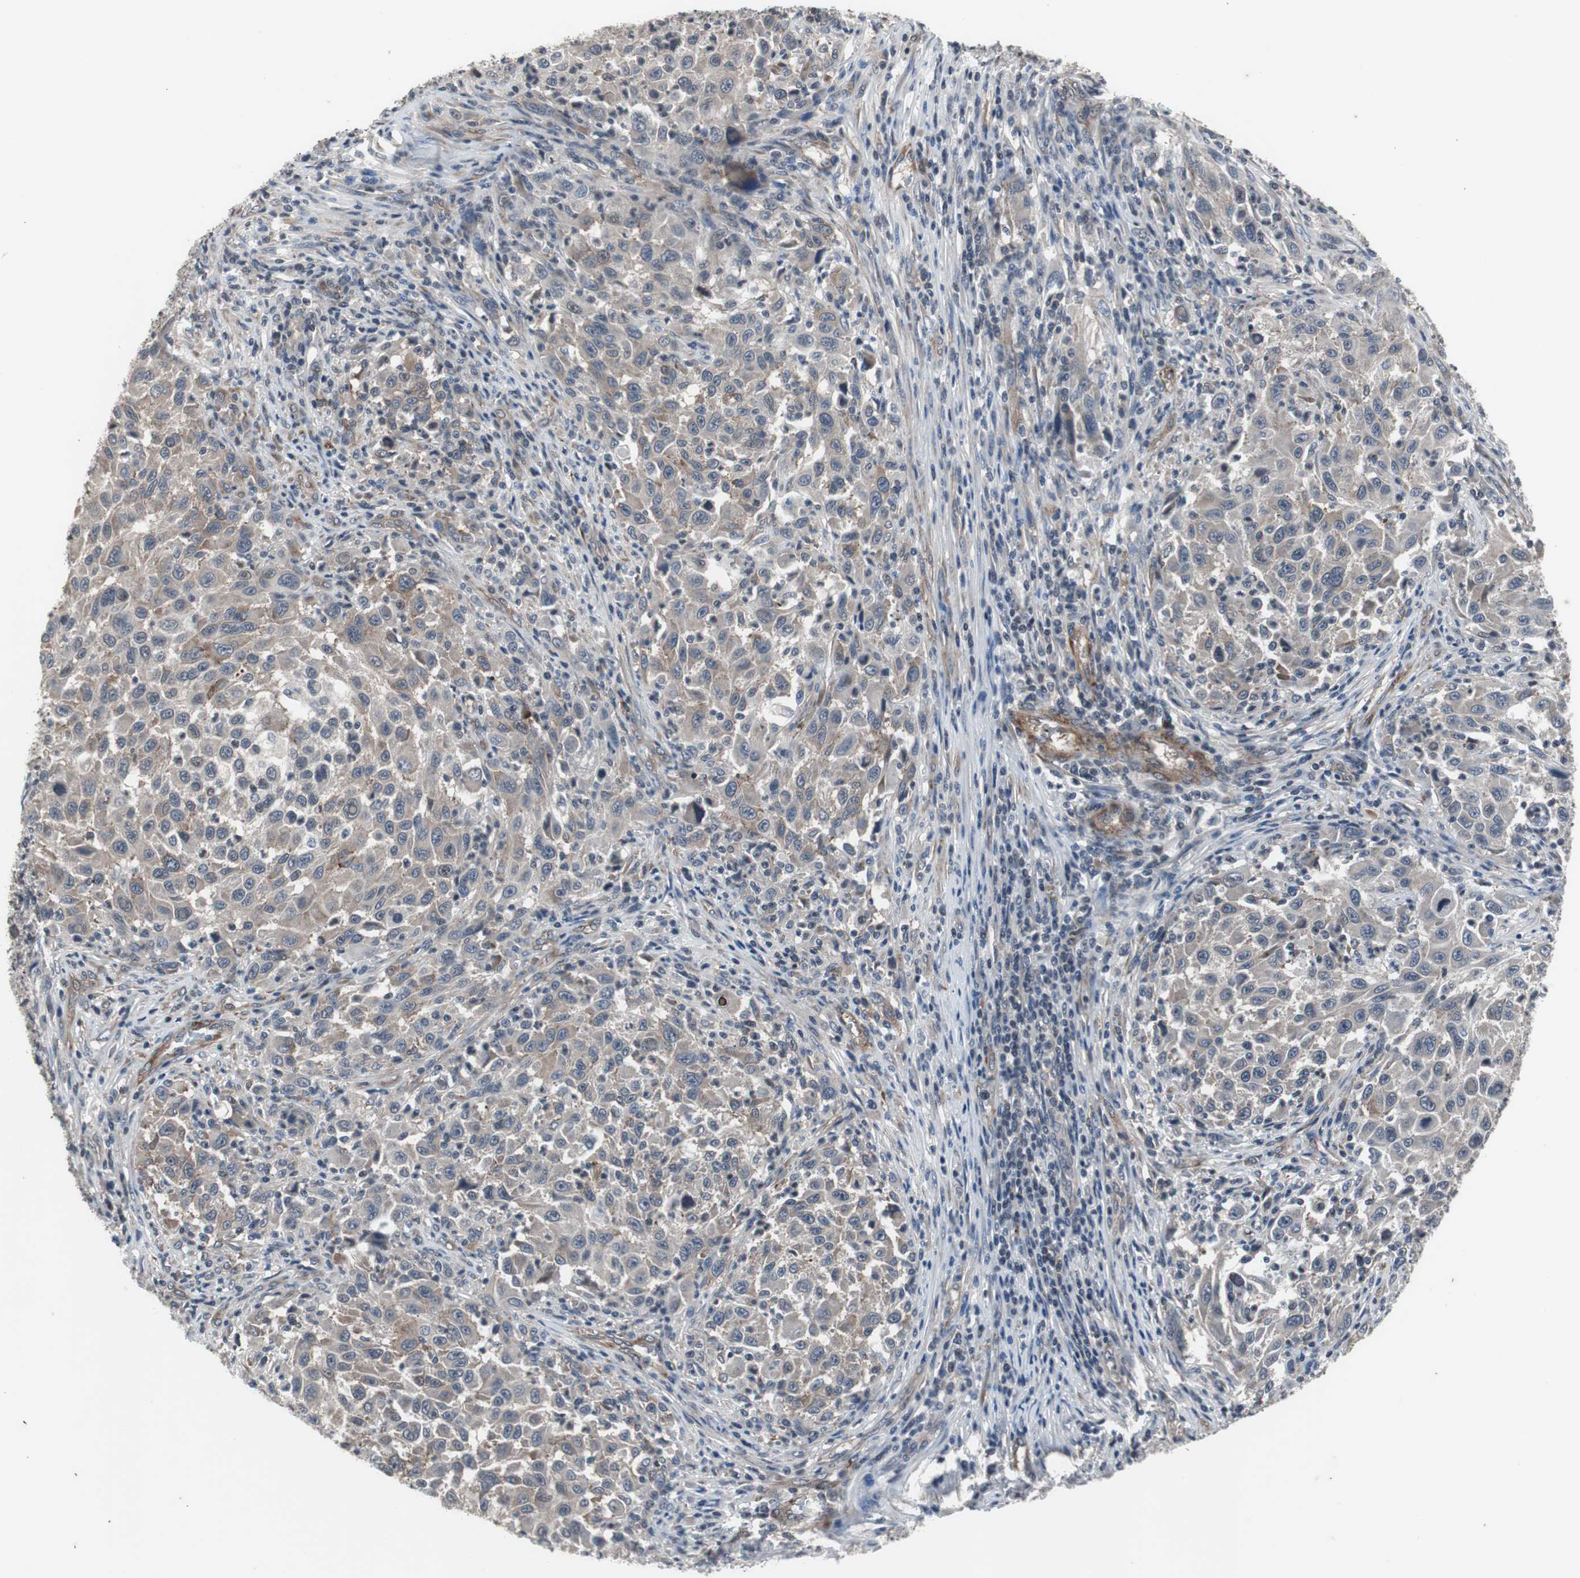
{"staining": {"intensity": "weak", "quantity": ">75%", "location": "cytoplasmic/membranous"}, "tissue": "melanoma", "cell_type": "Tumor cells", "image_type": "cancer", "snomed": [{"axis": "morphology", "description": "Malignant melanoma, Metastatic site"}, {"axis": "topography", "description": "Lymph node"}], "caption": "IHC of malignant melanoma (metastatic site) reveals low levels of weak cytoplasmic/membranous staining in approximately >75% of tumor cells.", "gene": "CRADD", "patient": {"sex": "male", "age": 61}}